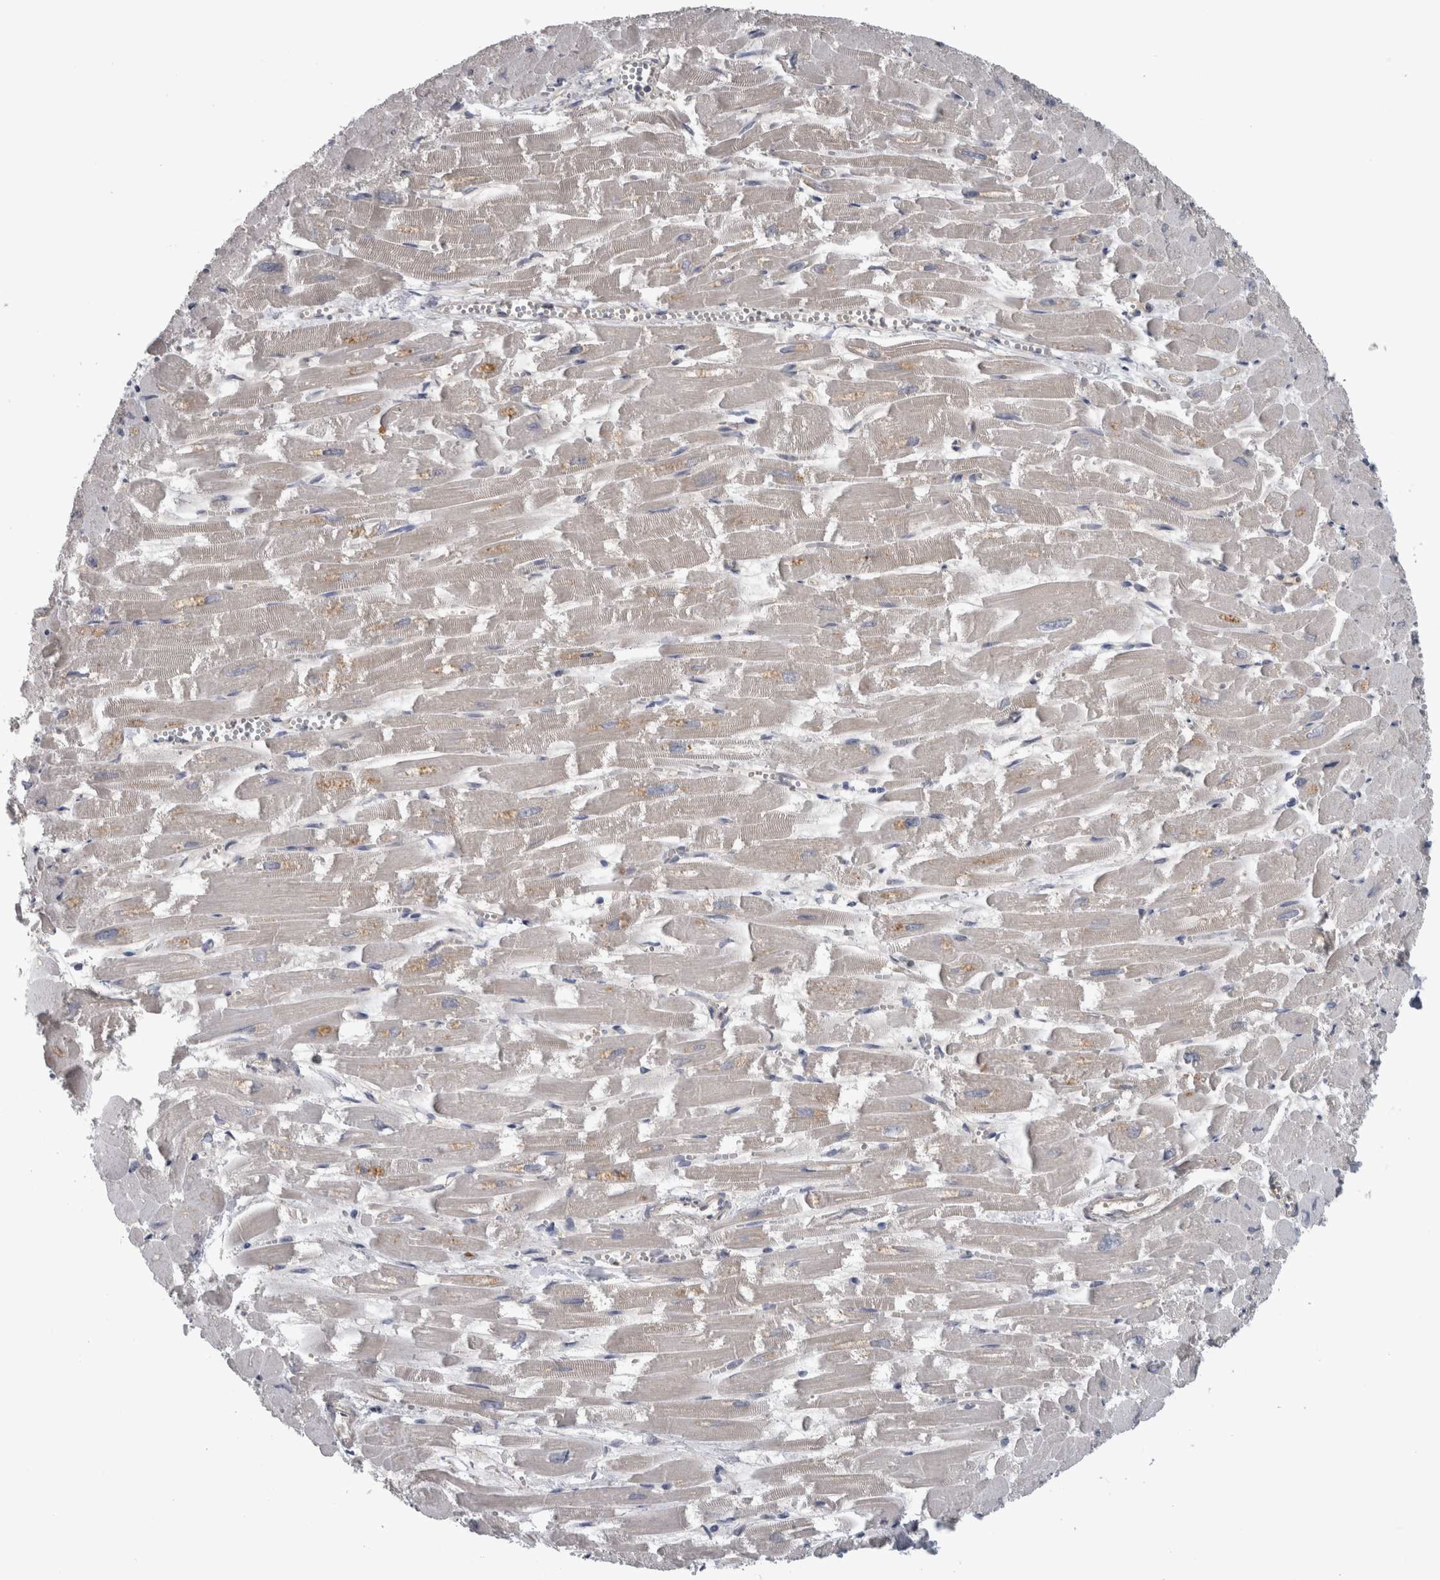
{"staining": {"intensity": "negative", "quantity": "none", "location": "none"}, "tissue": "heart muscle", "cell_type": "Cardiomyocytes", "image_type": "normal", "snomed": [{"axis": "morphology", "description": "Normal tissue, NOS"}, {"axis": "topography", "description": "Heart"}], "caption": "High magnification brightfield microscopy of unremarkable heart muscle stained with DAB (3,3'-diaminobenzidine) (brown) and counterstained with hematoxylin (blue): cardiomyocytes show no significant expression. The staining is performed using DAB brown chromogen with nuclei counter-stained in using hematoxylin.", "gene": "NAPRT", "patient": {"sex": "male", "age": 54}}